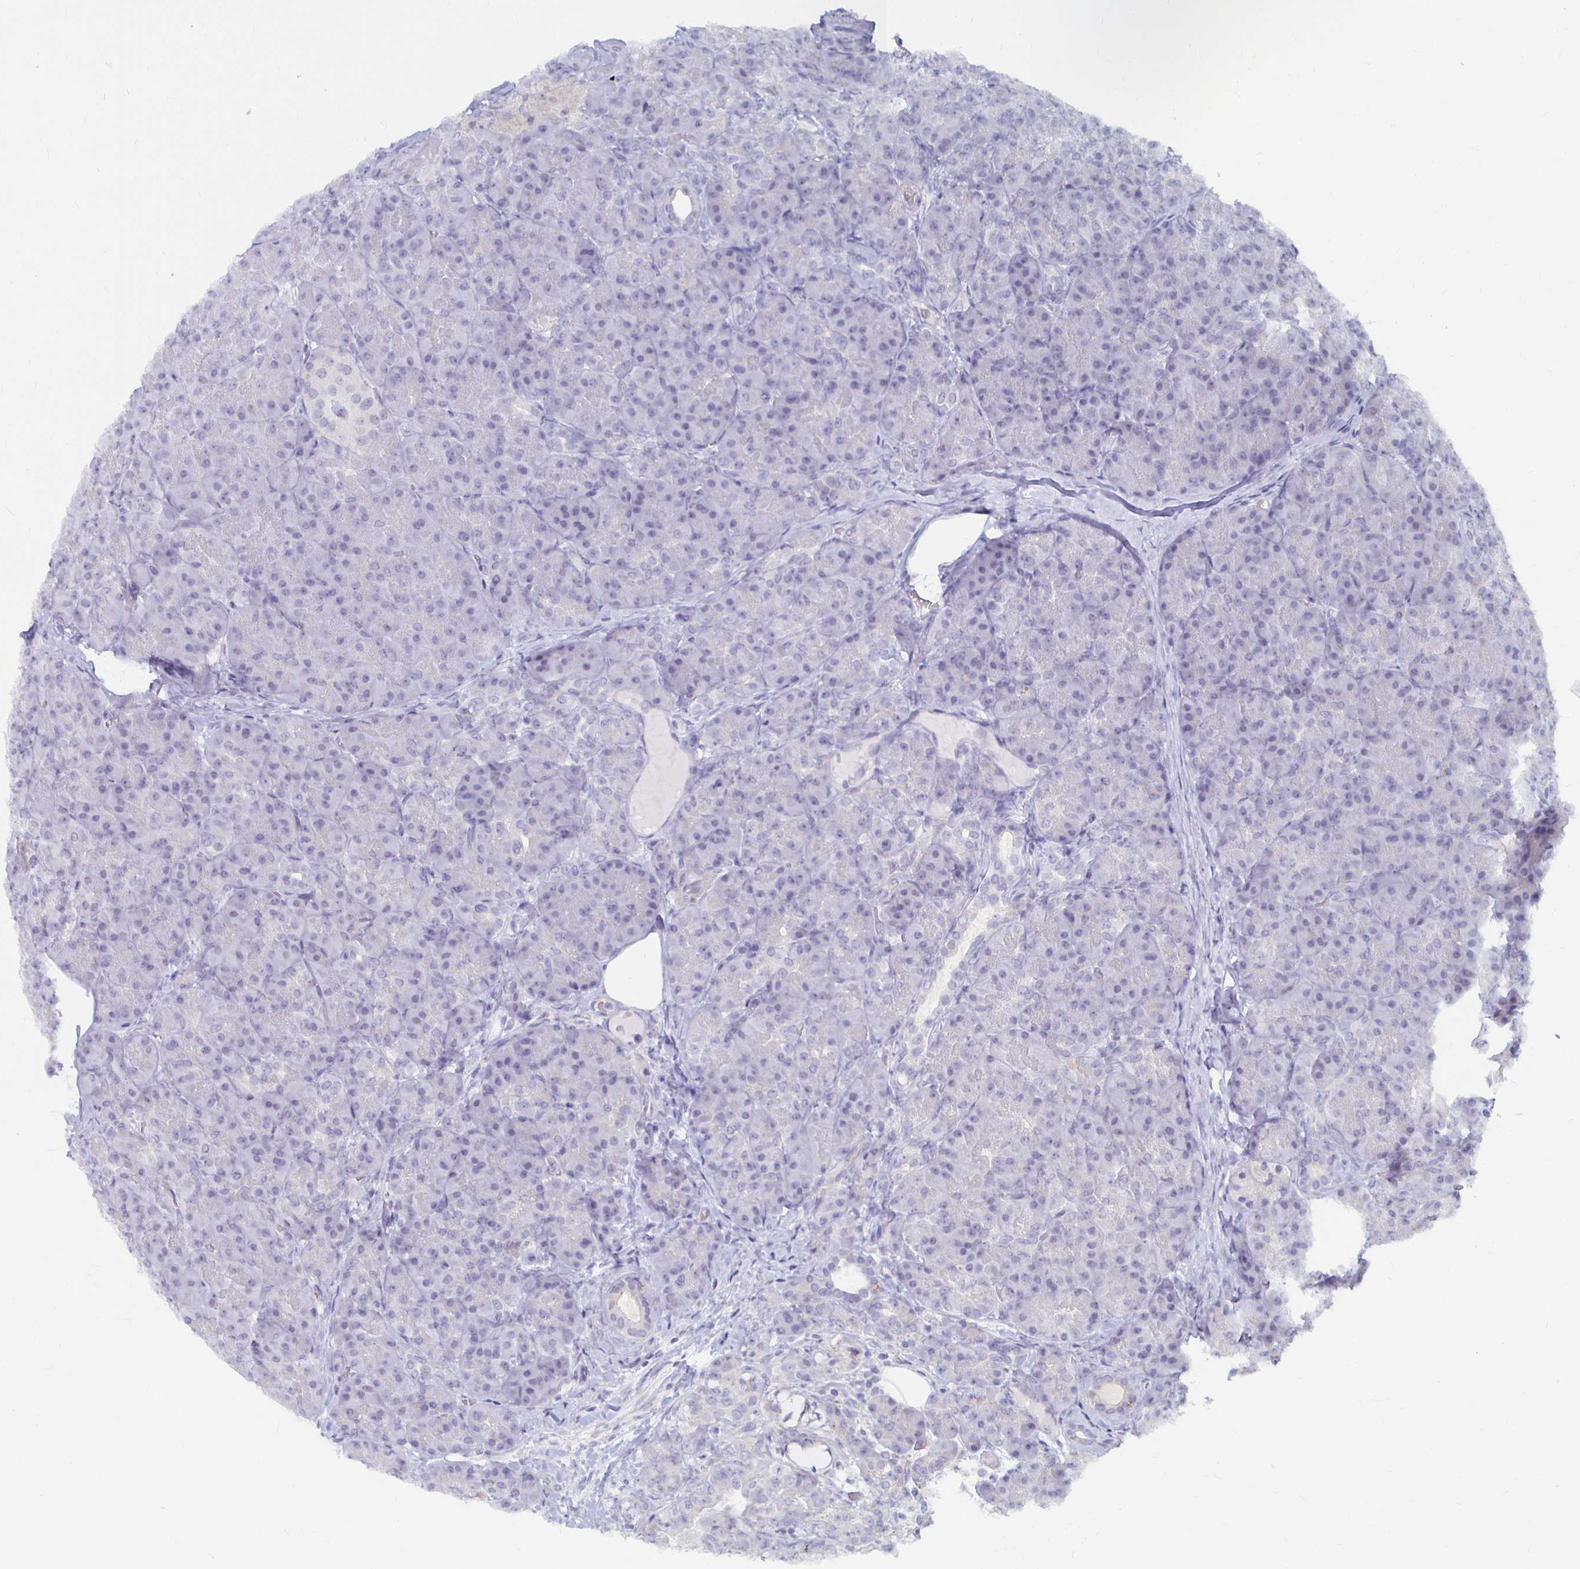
{"staining": {"intensity": "negative", "quantity": "none", "location": "none"}, "tissue": "pancreas", "cell_type": "Exocrine glandular cells", "image_type": "normal", "snomed": [{"axis": "morphology", "description": "Normal tissue, NOS"}, {"axis": "topography", "description": "Pancreas"}], "caption": "Exocrine glandular cells show no significant protein positivity in benign pancreas.", "gene": "CAPN11", "patient": {"sex": "male", "age": 57}}